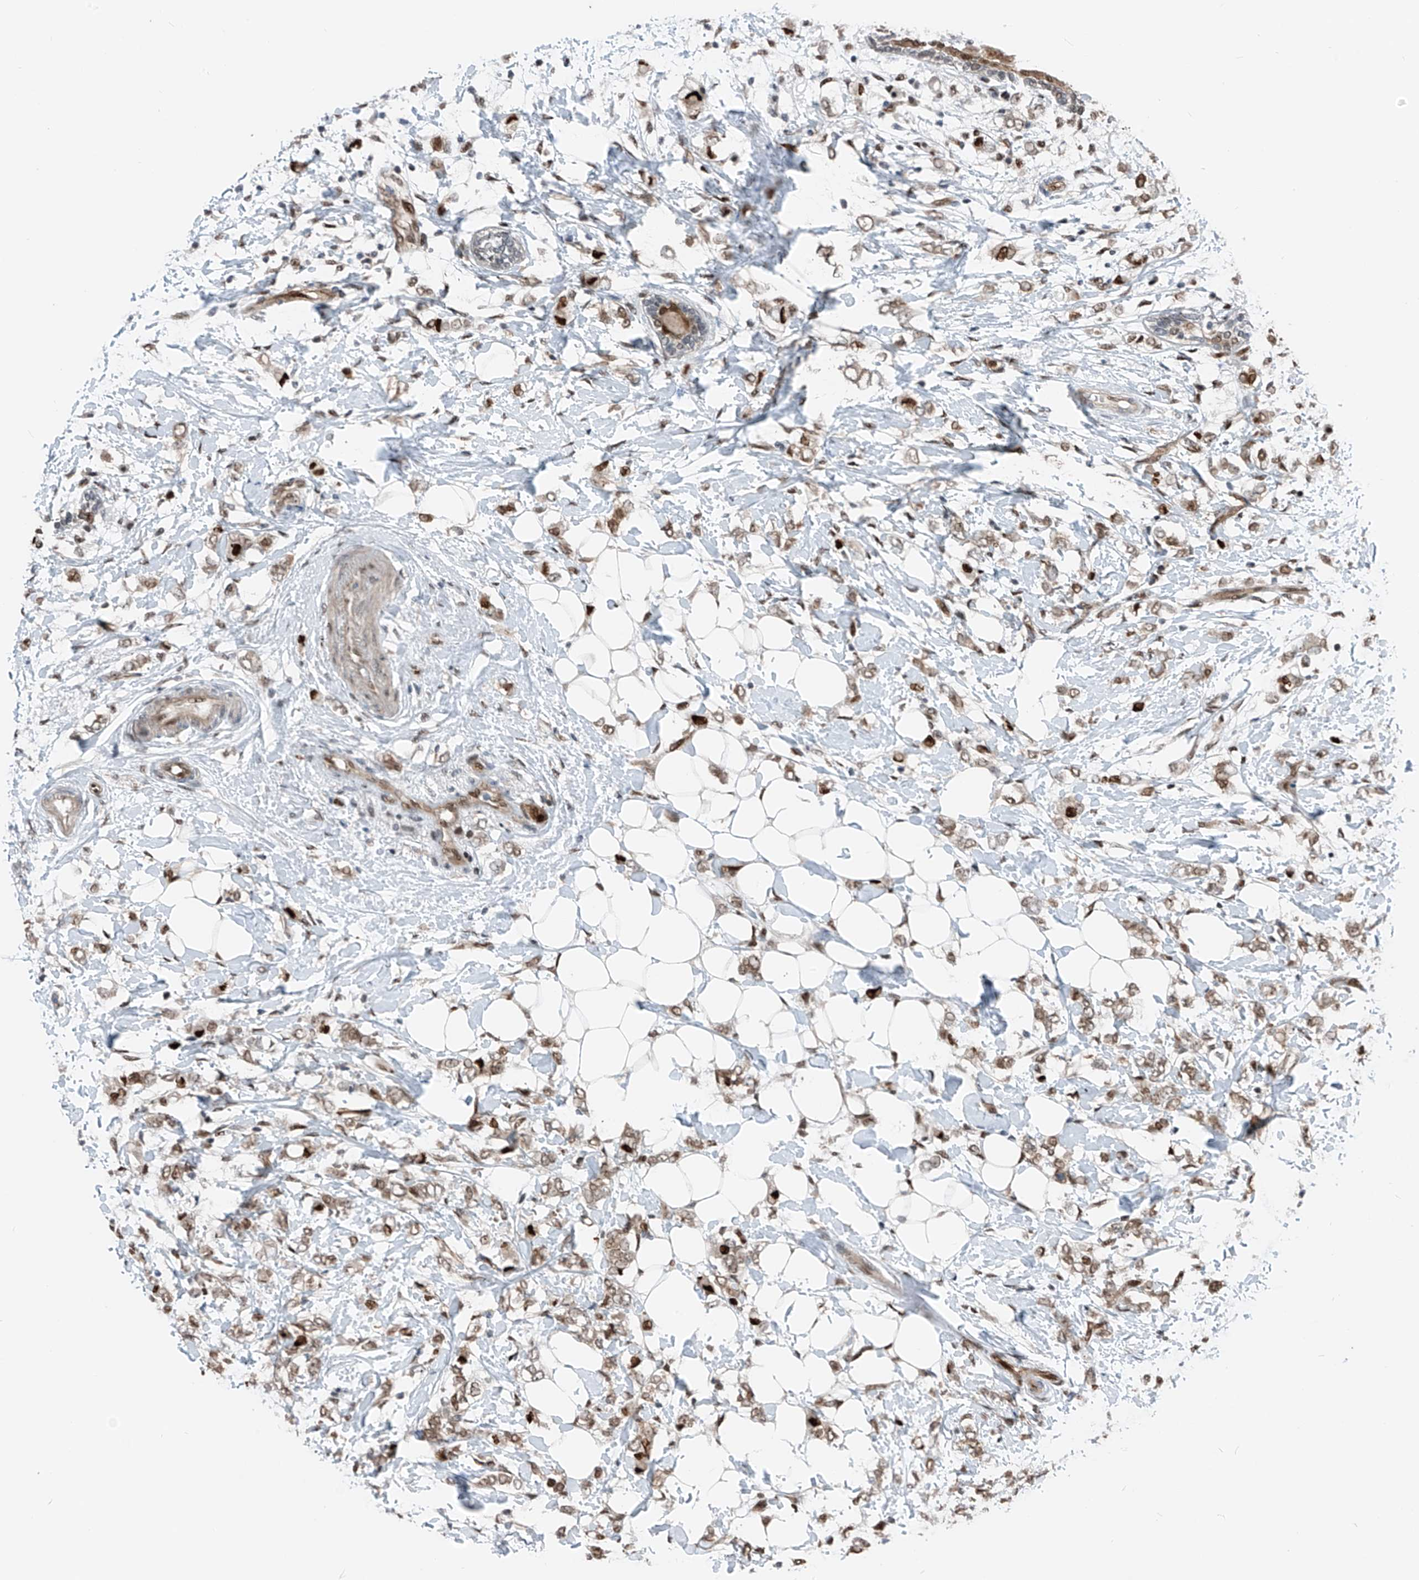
{"staining": {"intensity": "moderate", "quantity": ">75%", "location": "cytoplasmic/membranous,nuclear"}, "tissue": "breast cancer", "cell_type": "Tumor cells", "image_type": "cancer", "snomed": [{"axis": "morphology", "description": "Normal tissue, NOS"}, {"axis": "morphology", "description": "Lobular carcinoma"}, {"axis": "topography", "description": "Breast"}], "caption": "Immunohistochemical staining of human breast cancer exhibits medium levels of moderate cytoplasmic/membranous and nuclear staining in approximately >75% of tumor cells.", "gene": "RBP7", "patient": {"sex": "female", "age": 47}}